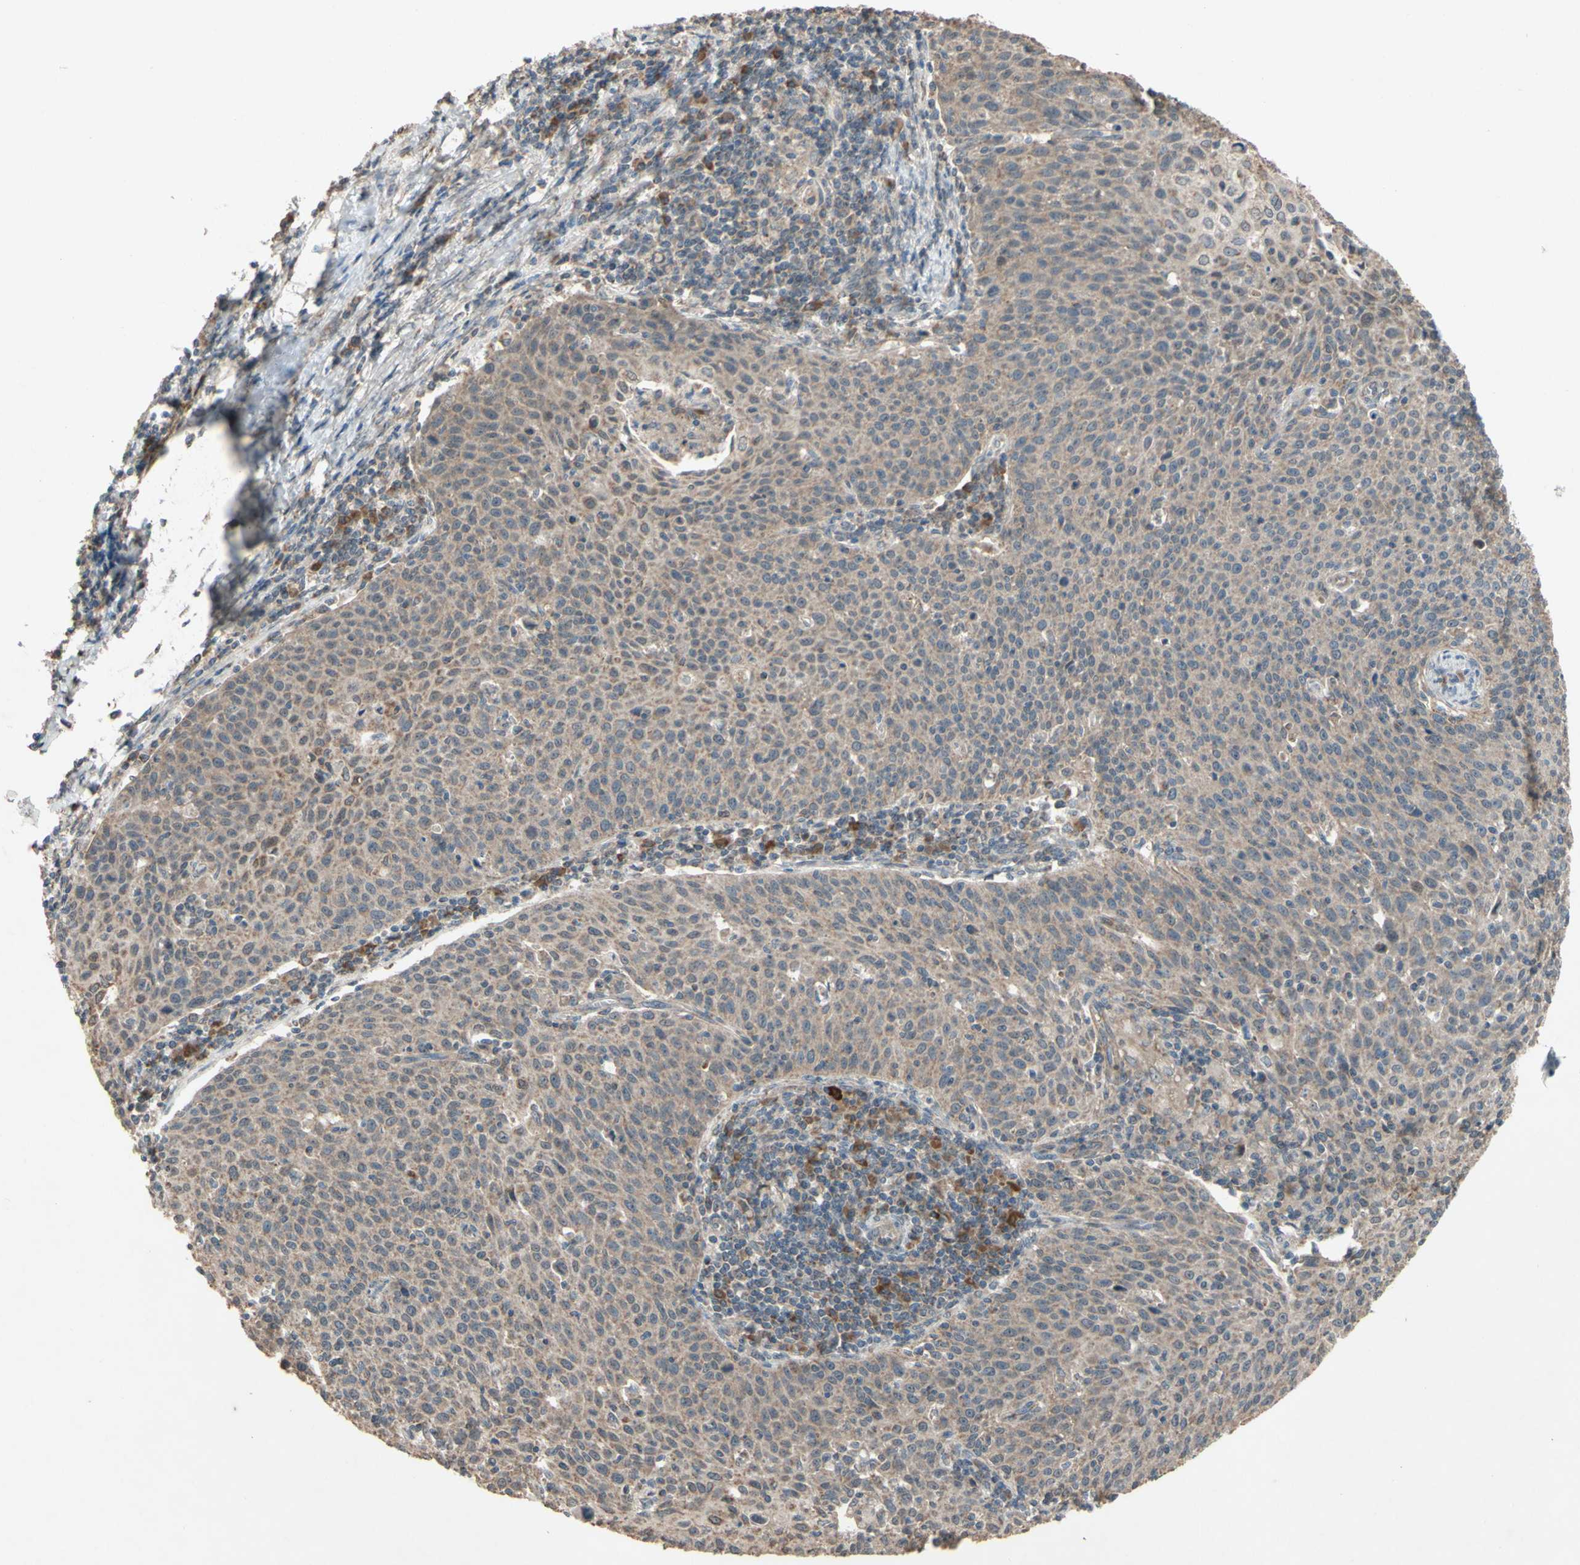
{"staining": {"intensity": "weak", "quantity": ">75%", "location": "cytoplasmic/membranous"}, "tissue": "cervical cancer", "cell_type": "Tumor cells", "image_type": "cancer", "snomed": [{"axis": "morphology", "description": "Squamous cell carcinoma, NOS"}, {"axis": "topography", "description": "Cervix"}], "caption": "Weak cytoplasmic/membranous positivity for a protein is appreciated in about >75% of tumor cells of squamous cell carcinoma (cervical) using IHC.", "gene": "CD164", "patient": {"sex": "female", "age": 38}}